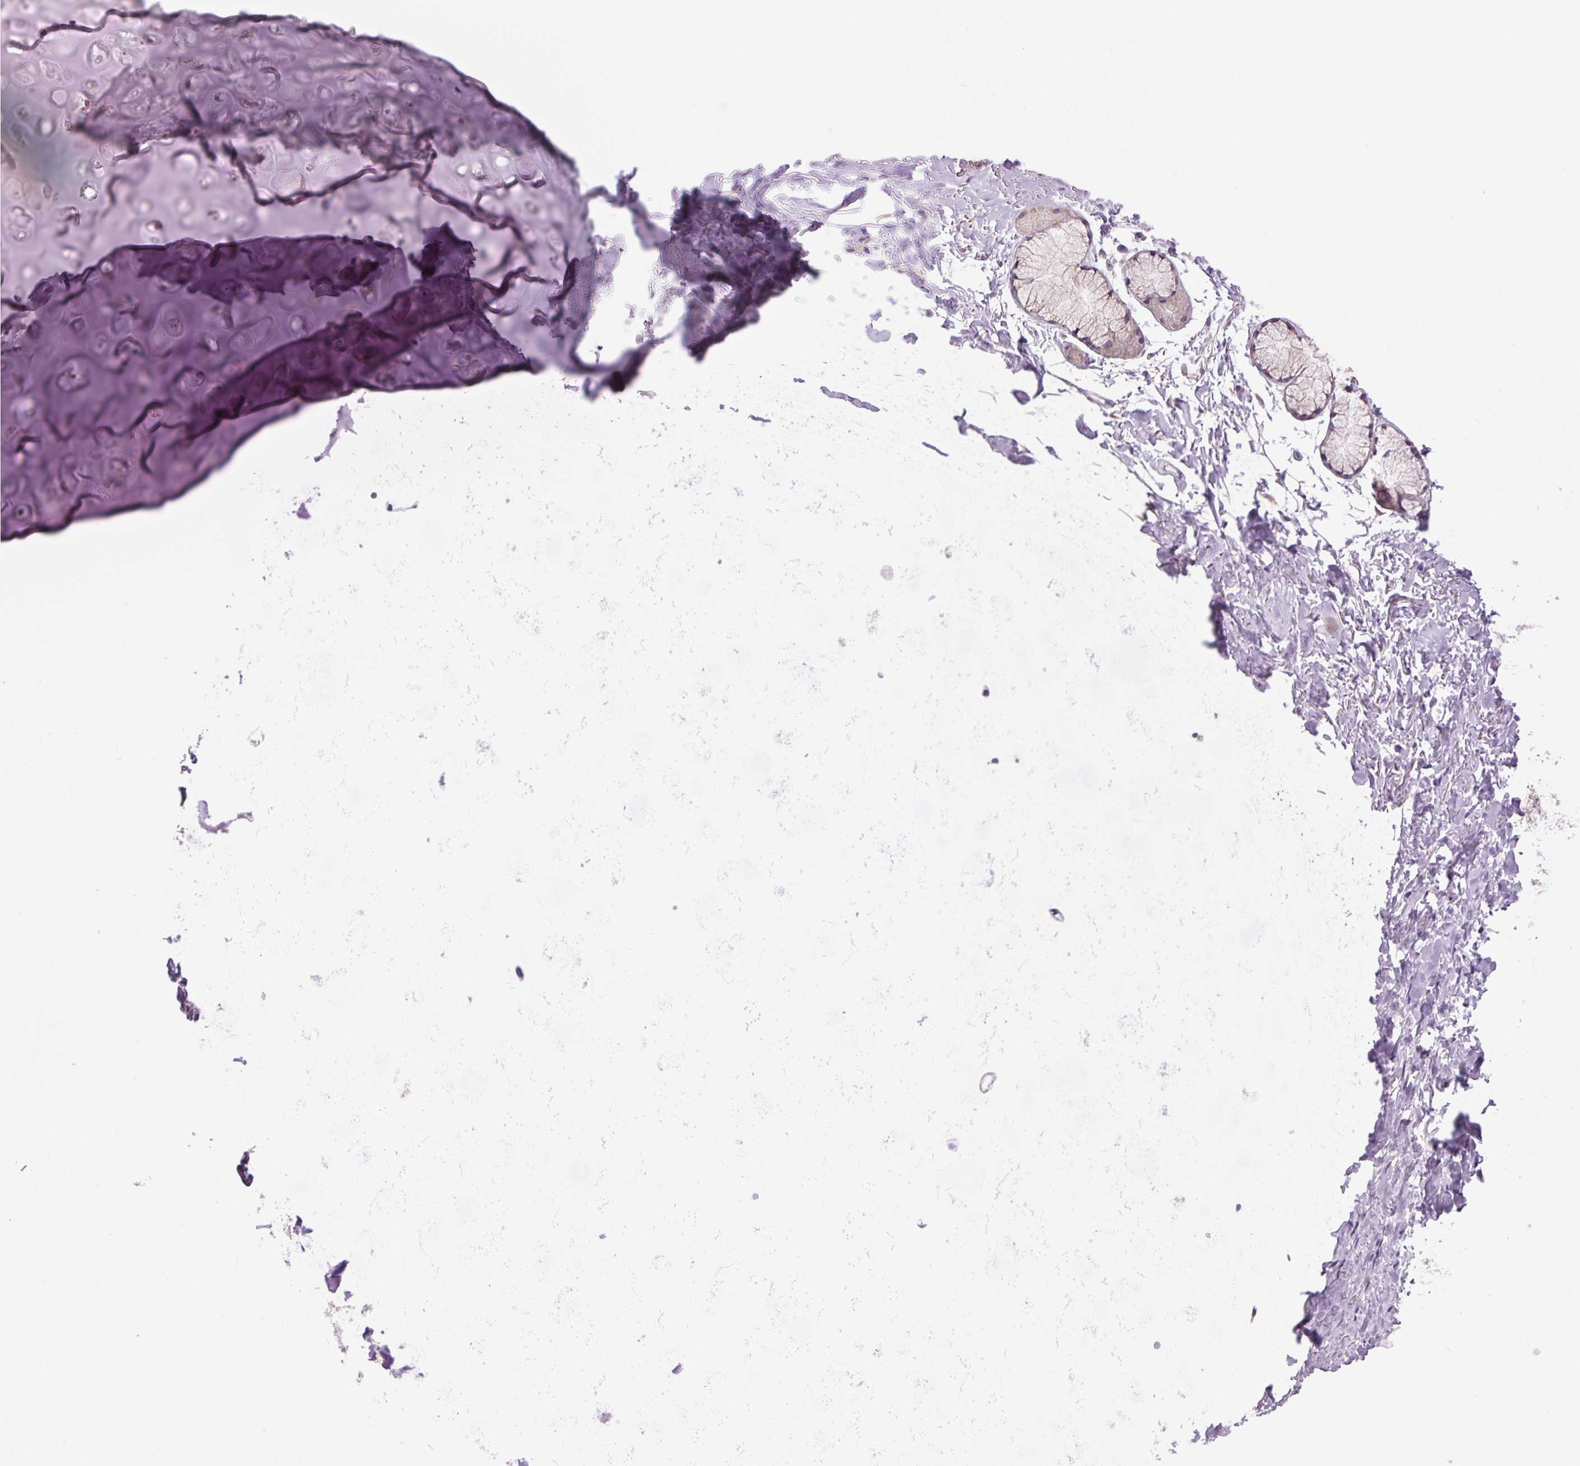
{"staining": {"intensity": "weak", "quantity": "<25%", "location": "cytoplasmic/membranous"}, "tissue": "soft tissue", "cell_type": "Chondrocytes", "image_type": "normal", "snomed": [{"axis": "morphology", "description": "Normal tissue, NOS"}, {"axis": "topography", "description": "Cartilage tissue"}, {"axis": "topography", "description": "Bronchus"}], "caption": "Immunohistochemistry (IHC) of unremarkable soft tissue demonstrates no expression in chondrocytes. The staining is performed using DAB (3,3'-diaminobenzidine) brown chromogen with nuclei counter-stained in using hematoxylin.", "gene": "SOWAHC", "patient": {"sex": "female", "age": 79}}